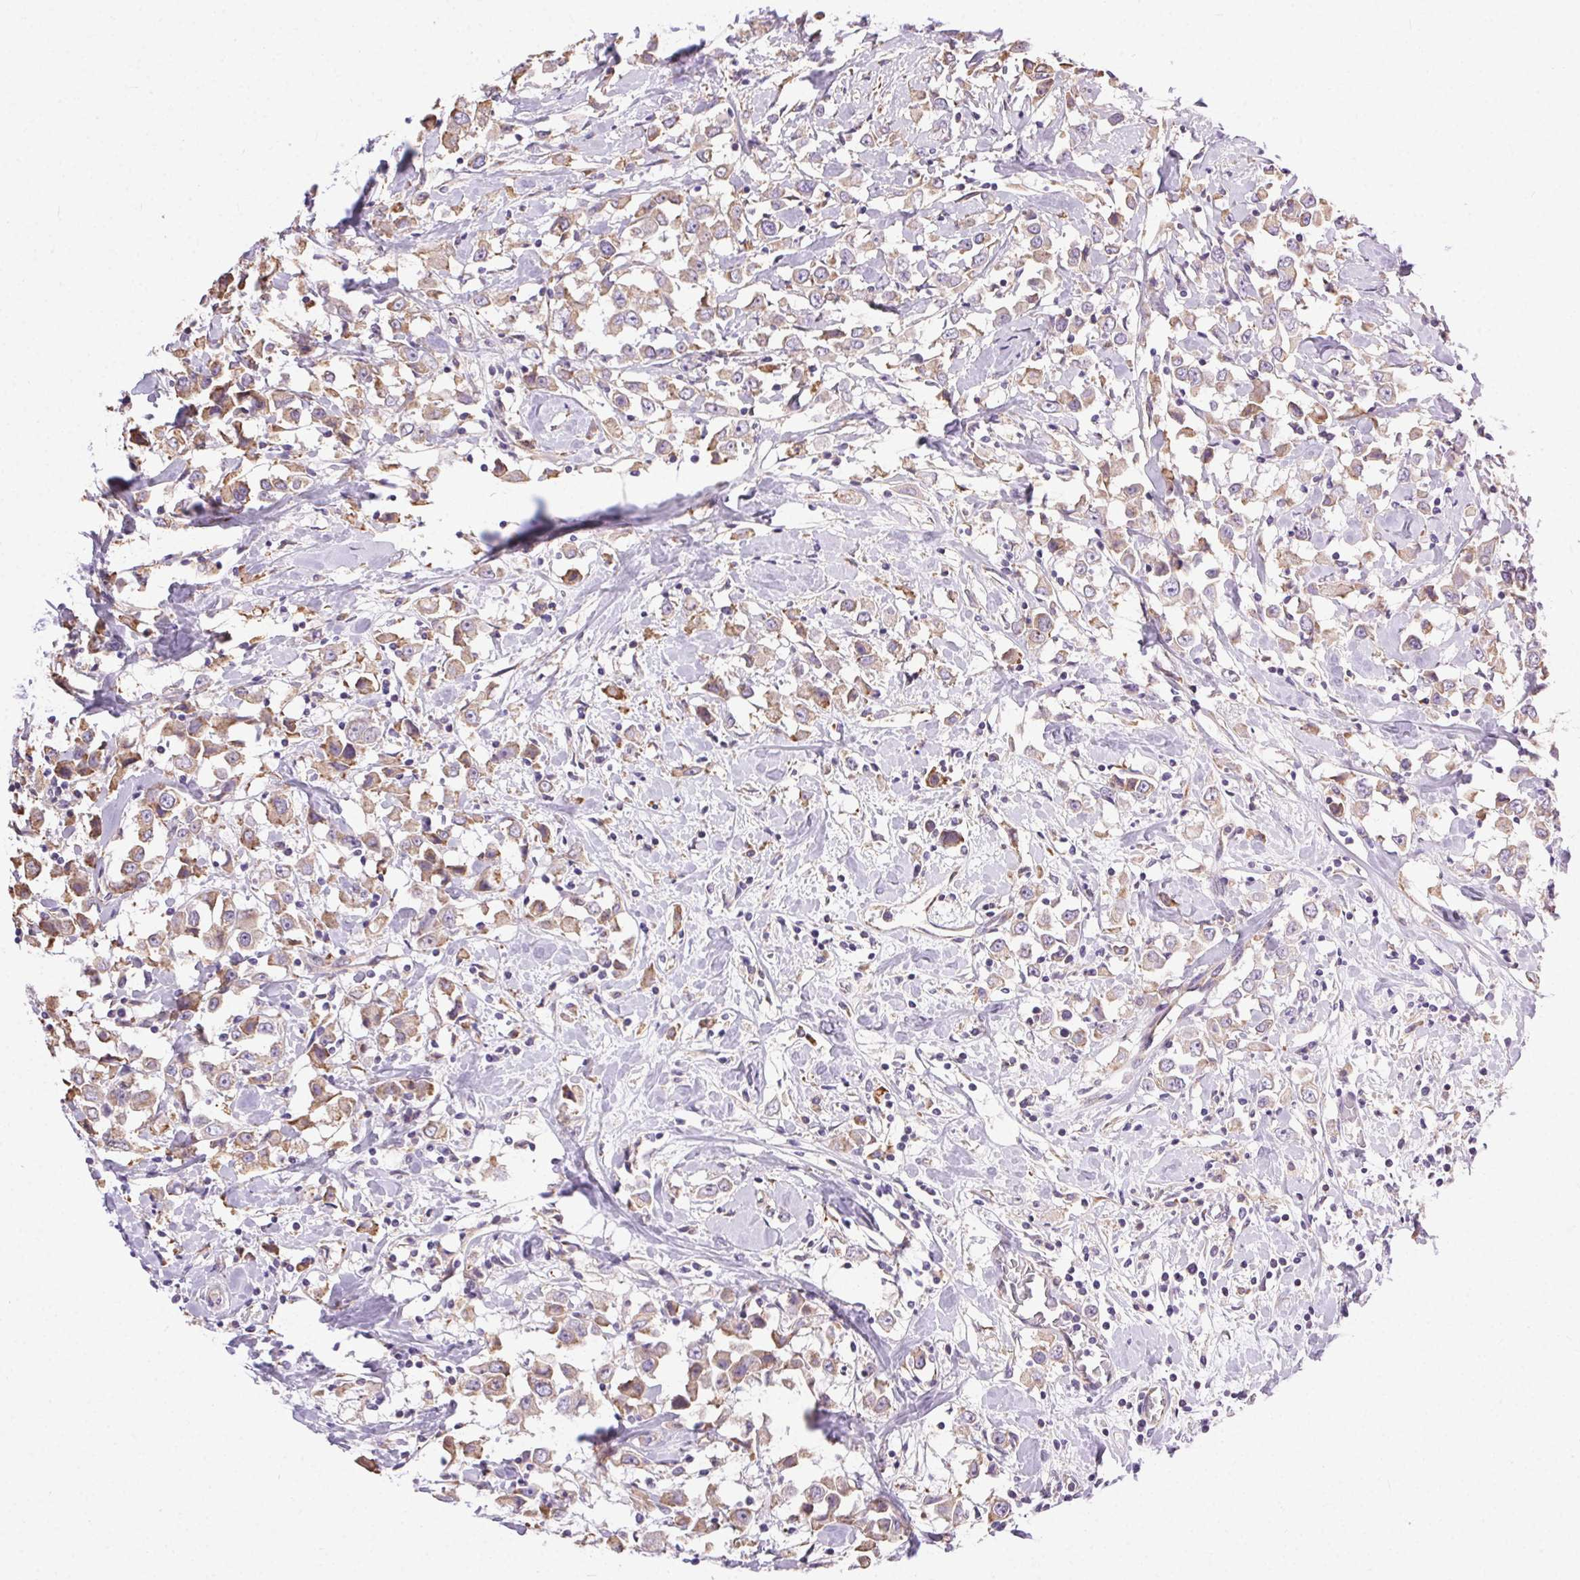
{"staining": {"intensity": "weak", "quantity": ">75%", "location": "cytoplasmic/membranous"}, "tissue": "breast cancer", "cell_type": "Tumor cells", "image_type": "cancer", "snomed": [{"axis": "morphology", "description": "Duct carcinoma"}, {"axis": "topography", "description": "Breast"}], "caption": "Immunohistochemistry (IHC) of human breast cancer (invasive ductal carcinoma) shows low levels of weak cytoplasmic/membranous expression in about >75% of tumor cells.", "gene": "SNX31", "patient": {"sex": "female", "age": 61}}